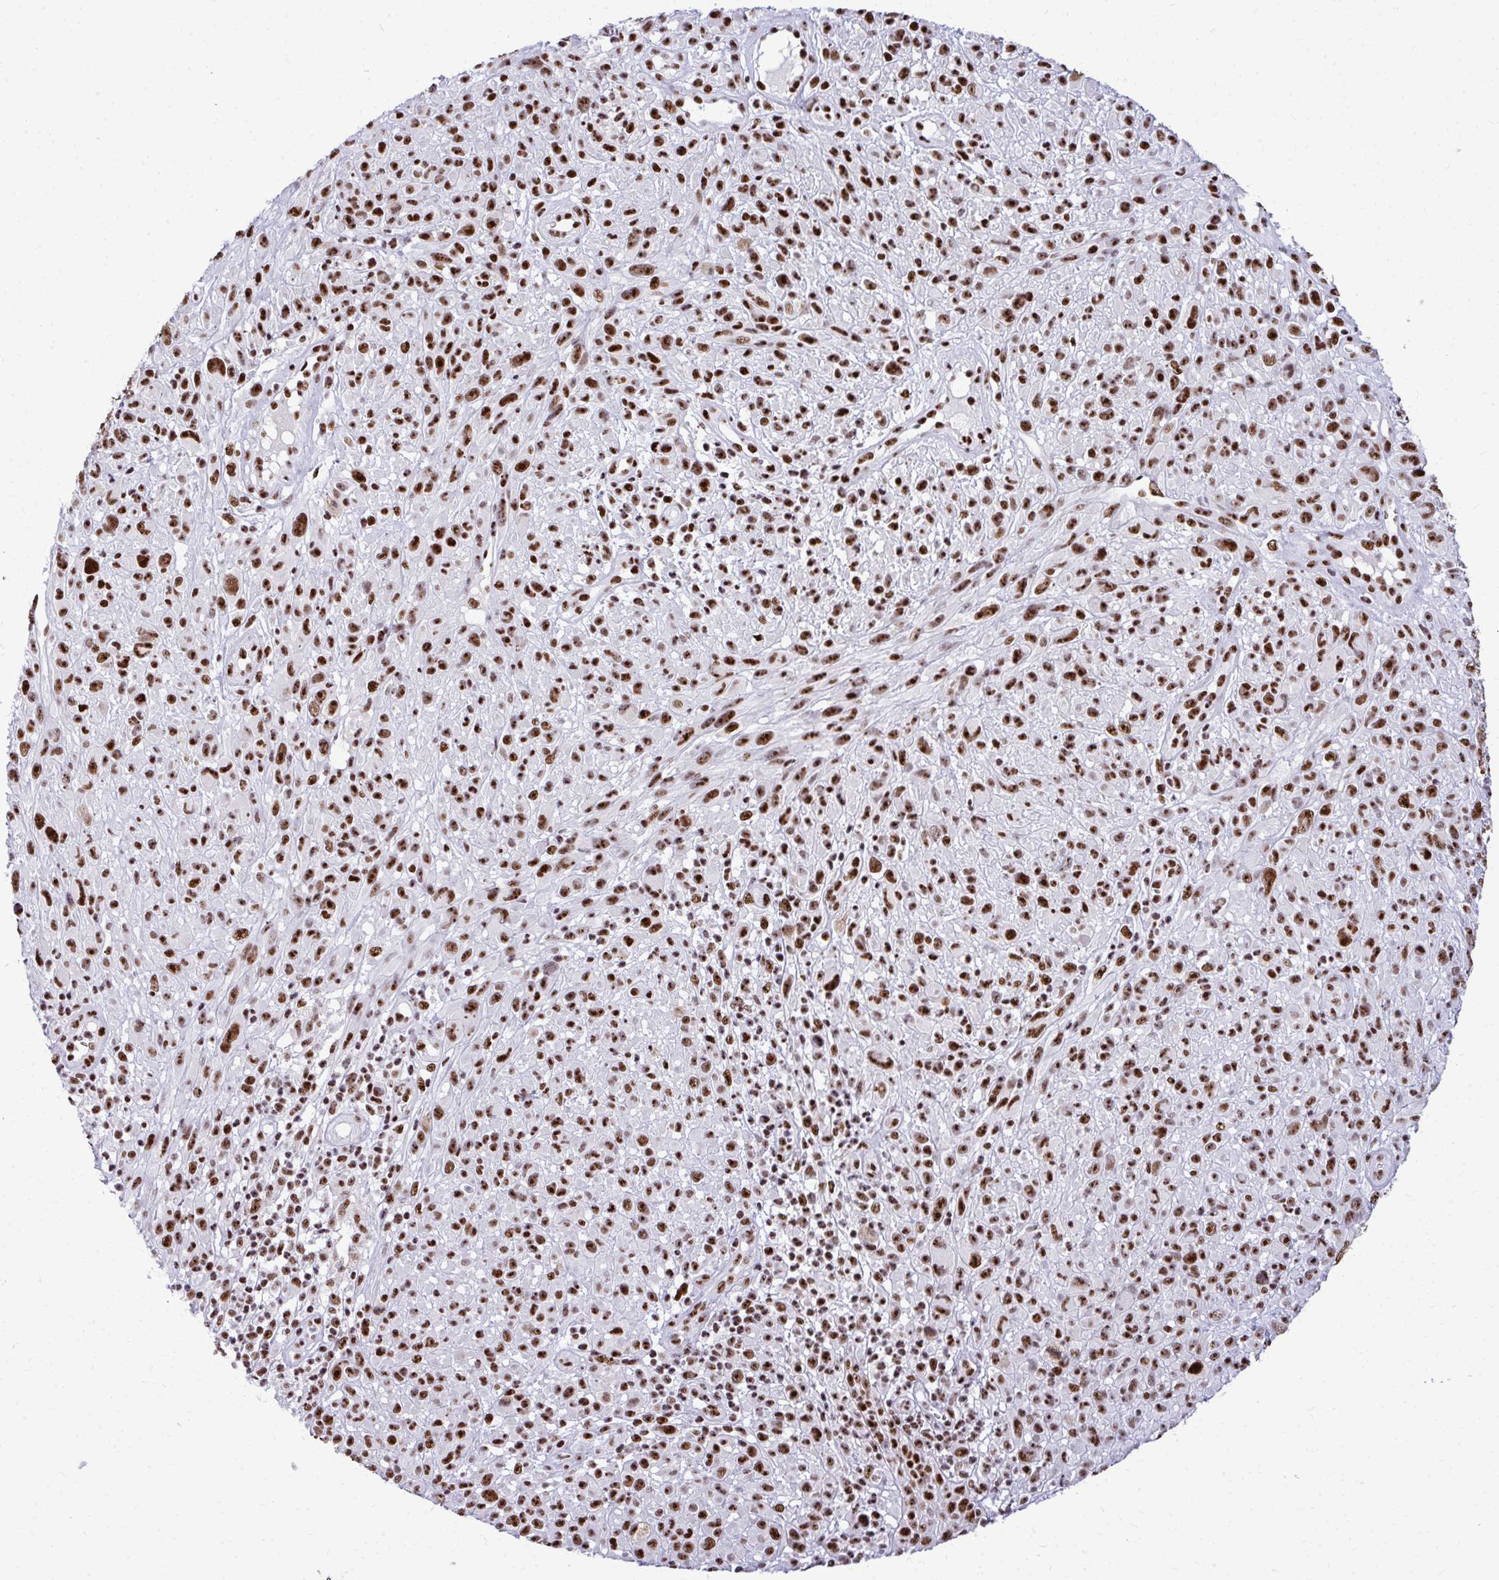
{"staining": {"intensity": "strong", "quantity": ">75%", "location": "nuclear"}, "tissue": "melanoma", "cell_type": "Tumor cells", "image_type": "cancer", "snomed": [{"axis": "morphology", "description": "Malignant melanoma, NOS"}, {"axis": "topography", "description": "Skin"}], "caption": "Protein staining of malignant melanoma tissue displays strong nuclear positivity in approximately >75% of tumor cells.", "gene": "PELP1", "patient": {"sex": "male", "age": 68}}